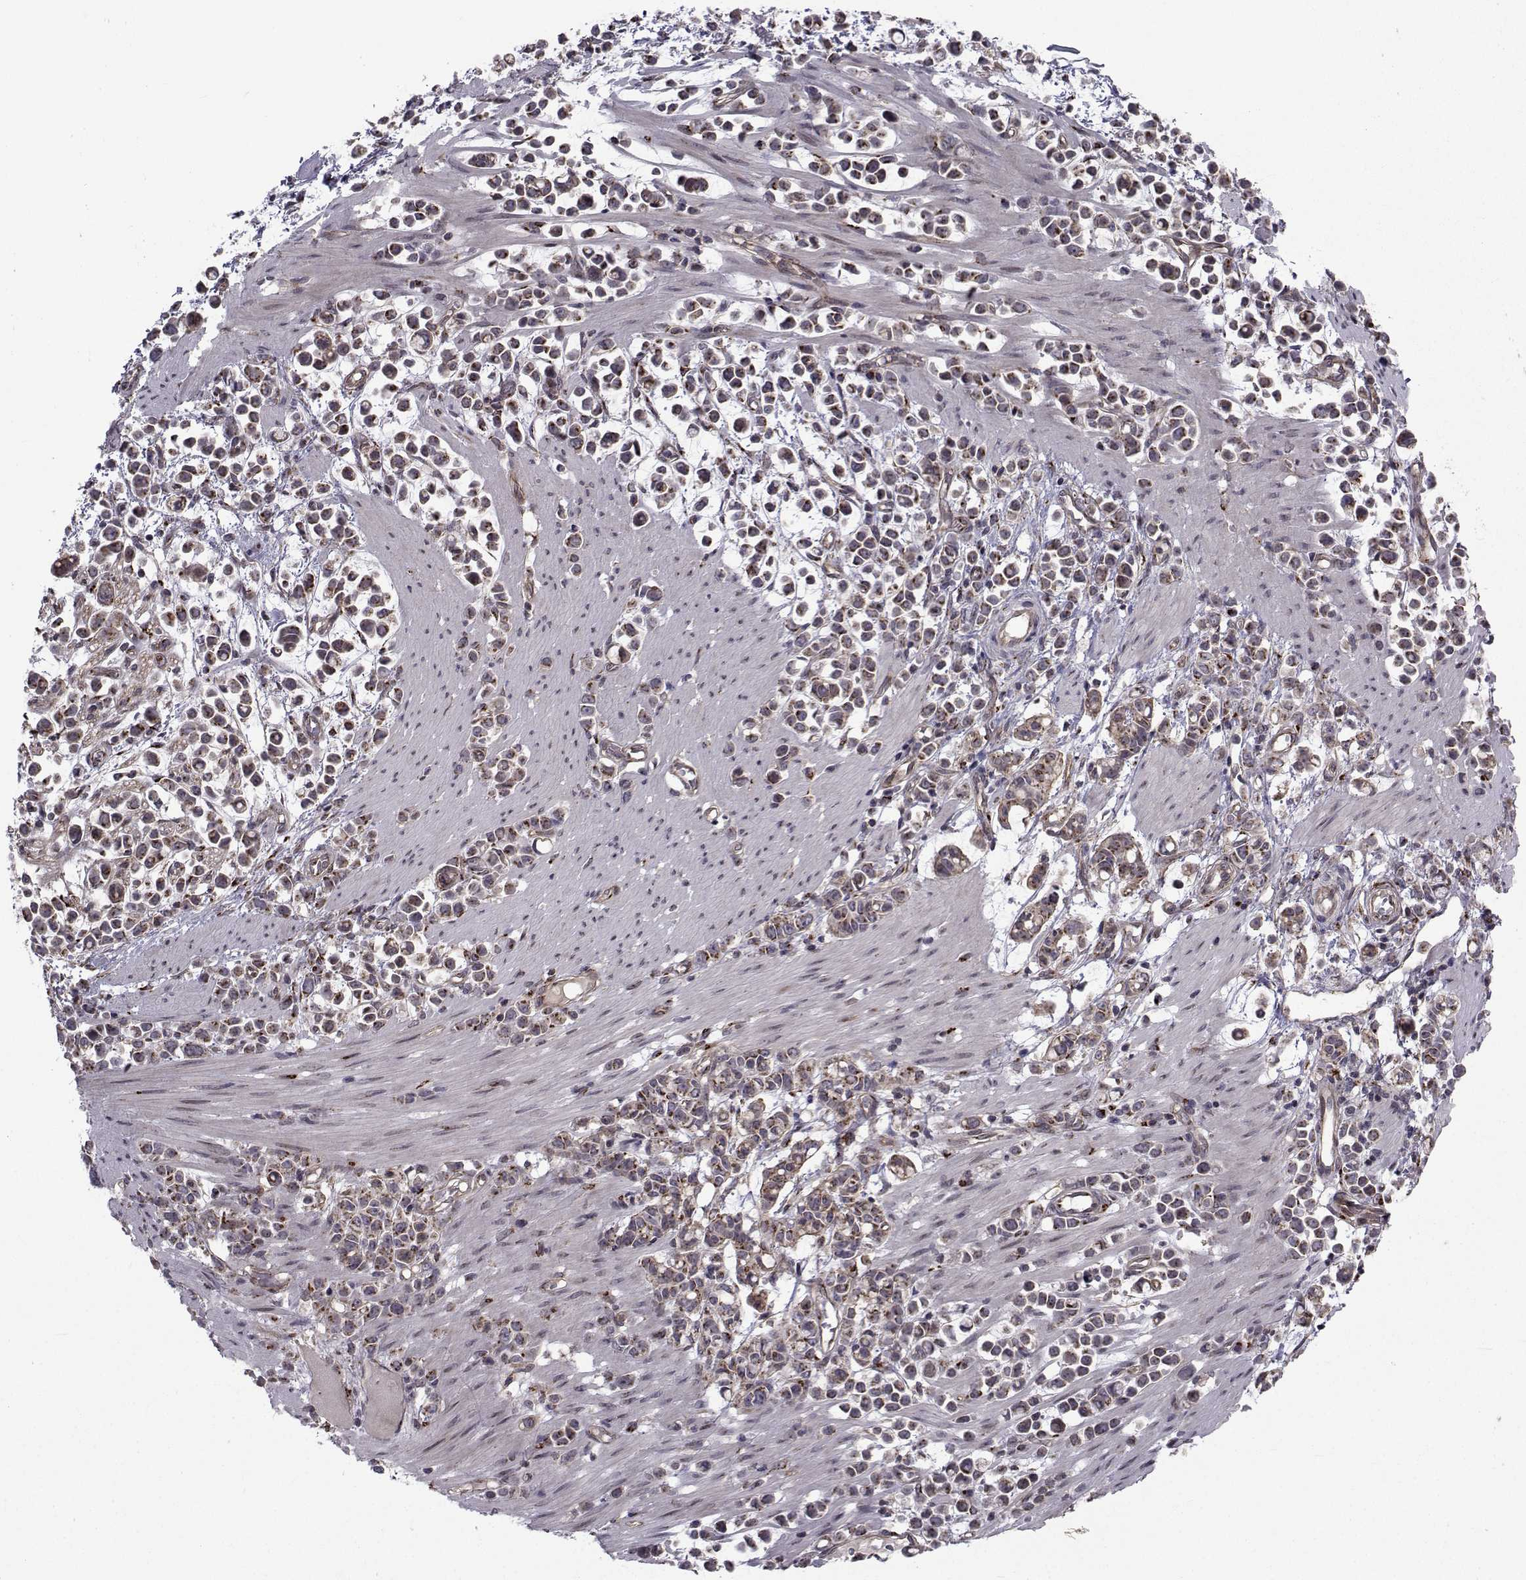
{"staining": {"intensity": "weak", "quantity": "25%-75%", "location": "cytoplasmic/membranous"}, "tissue": "stomach cancer", "cell_type": "Tumor cells", "image_type": "cancer", "snomed": [{"axis": "morphology", "description": "Adenocarcinoma, NOS"}, {"axis": "topography", "description": "Stomach"}], "caption": "A high-resolution image shows immunohistochemistry staining of stomach cancer (adenocarcinoma), which shows weak cytoplasmic/membranous expression in about 25%-75% of tumor cells.", "gene": "ATP6V1C2", "patient": {"sex": "male", "age": 82}}